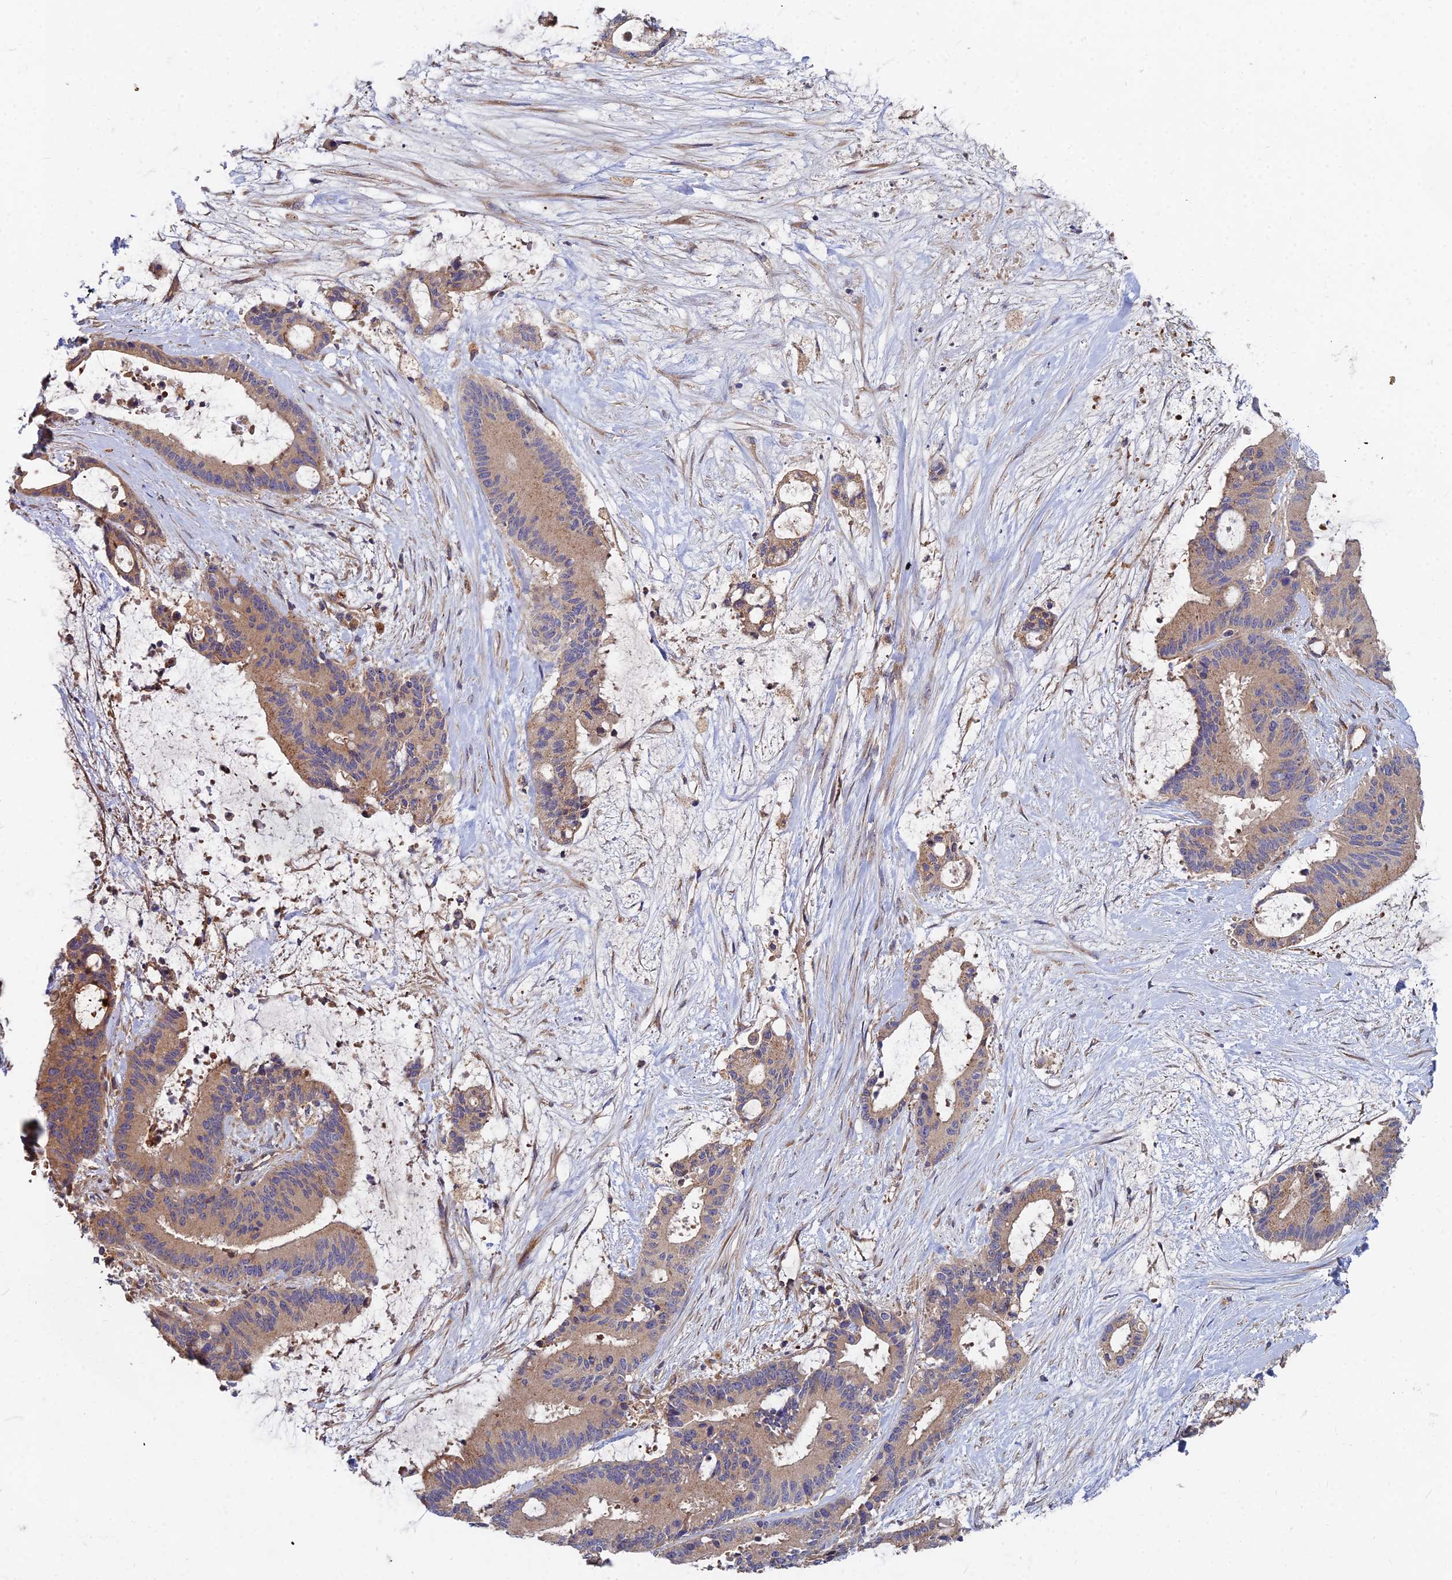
{"staining": {"intensity": "moderate", "quantity": ">75%", "location": "cytoplasmic/membranous"}, "tissue": "liver cancer", "cell_type": "Tumor cells", "image_type": "cancer", "snomed": [{"axis": "morphology", "description": "Normal tissue, NOS"}, {"axis": "morphology", "description": "Cholangiocarcinoma"}, {"axis": "topography", "description": "Liver"}, {"axis": "topography", "description": "Peripheral nerve tissue"}], "caption": "A micrograph showing moderate cytoplasmic/membranous positivity in about >75% of tumor cells in cholangiocarcinoma (liver), as visualized by brown immunohistochemical staining.", "gene": "CCZ1", "patient": {"sex": "female", "age": 73}}